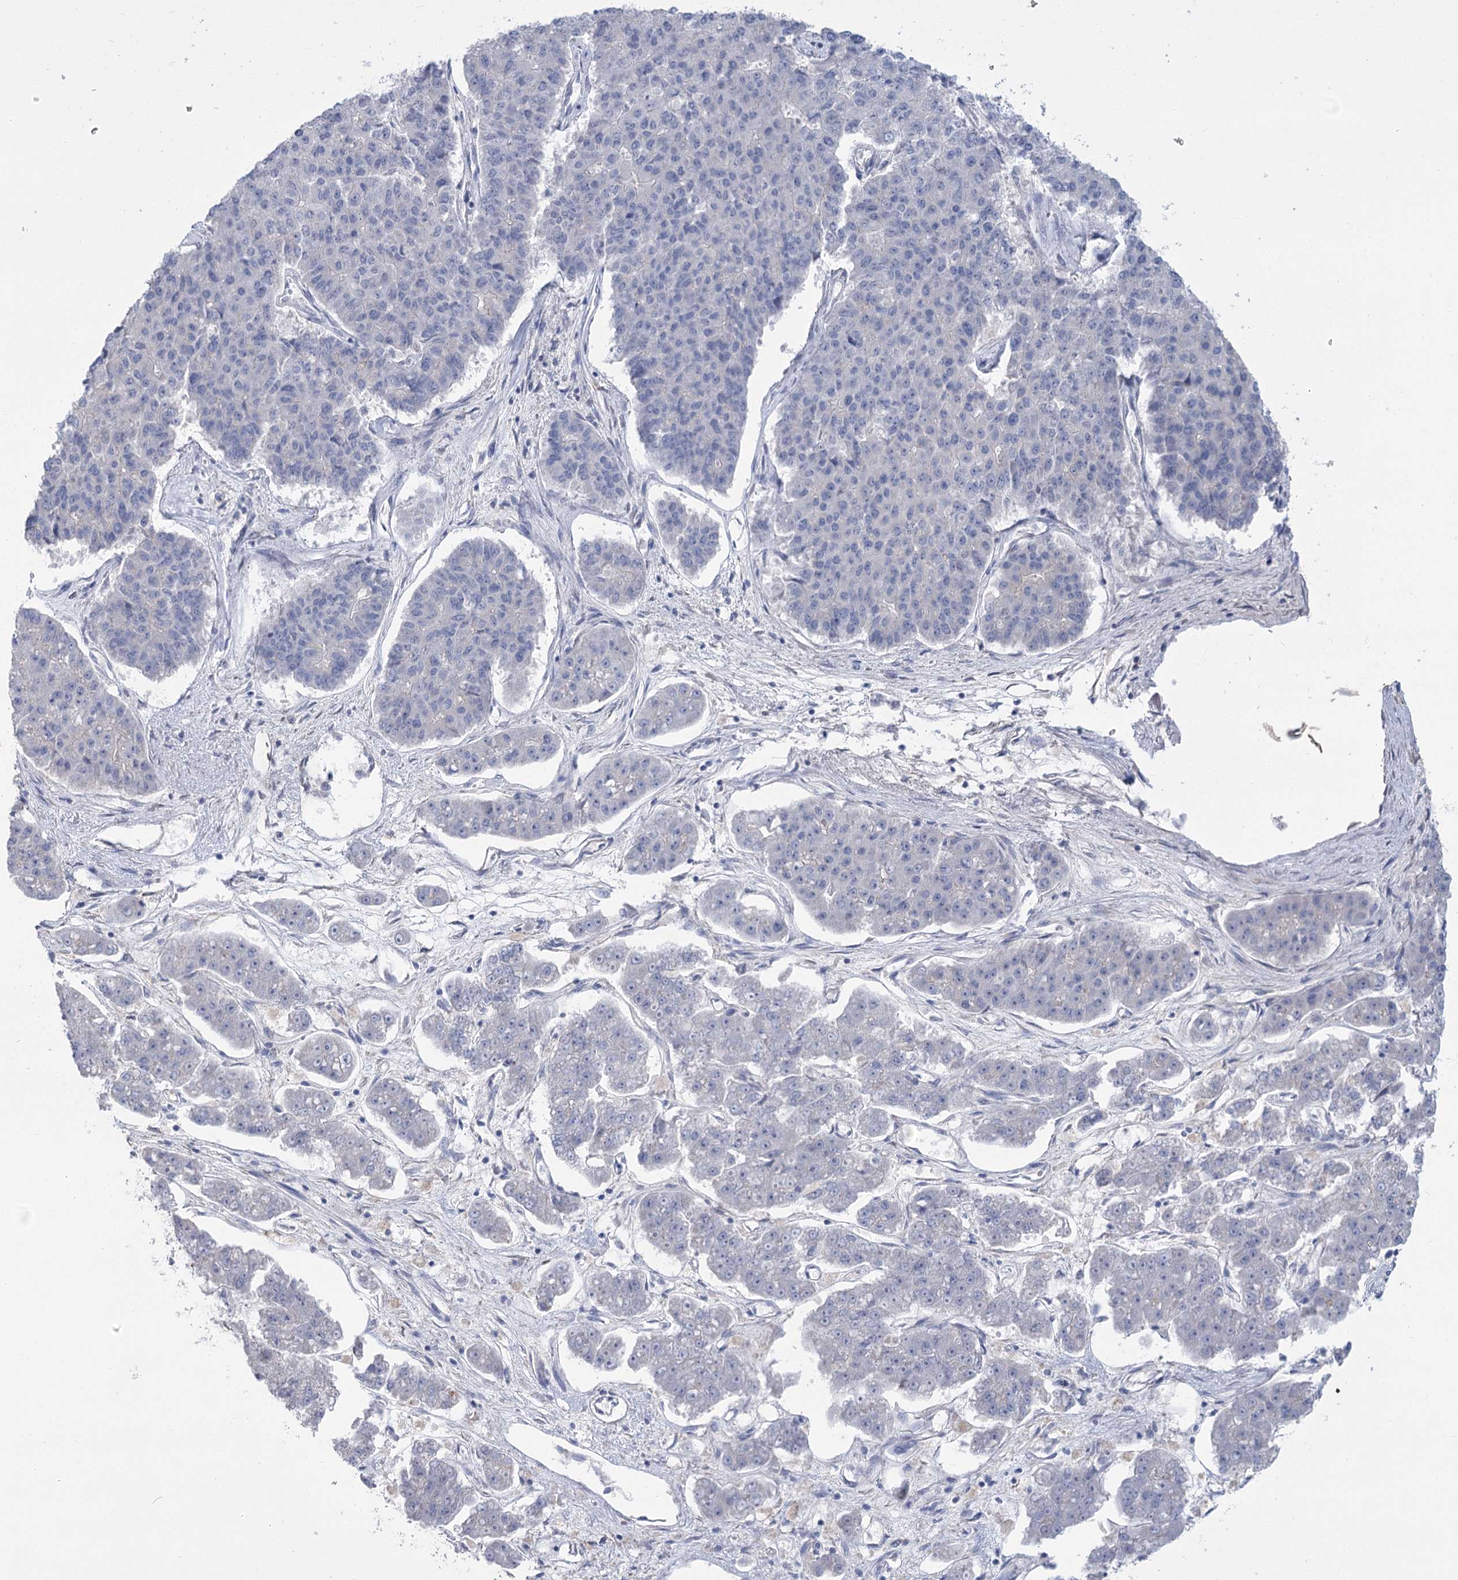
{"staining": {"intensity": "negative", "quantity": "none", "location": "none"}, "tissue": "pancreatic cancer", "cell_type": "Tumor cells", "image_type": "cancer", "snomed": [{"axis": "morphology", "description": "Adenocarcinoma, NOS"}, {"axis": "topography", "description": "Pancreas"}], "caption": "Adenocarcinoma (pancreatic) stained for a protein using IHC exhibits no staining tumor cells.", "gene": "SLC9A3", "patient": {"sex": "male", "age": 50}}